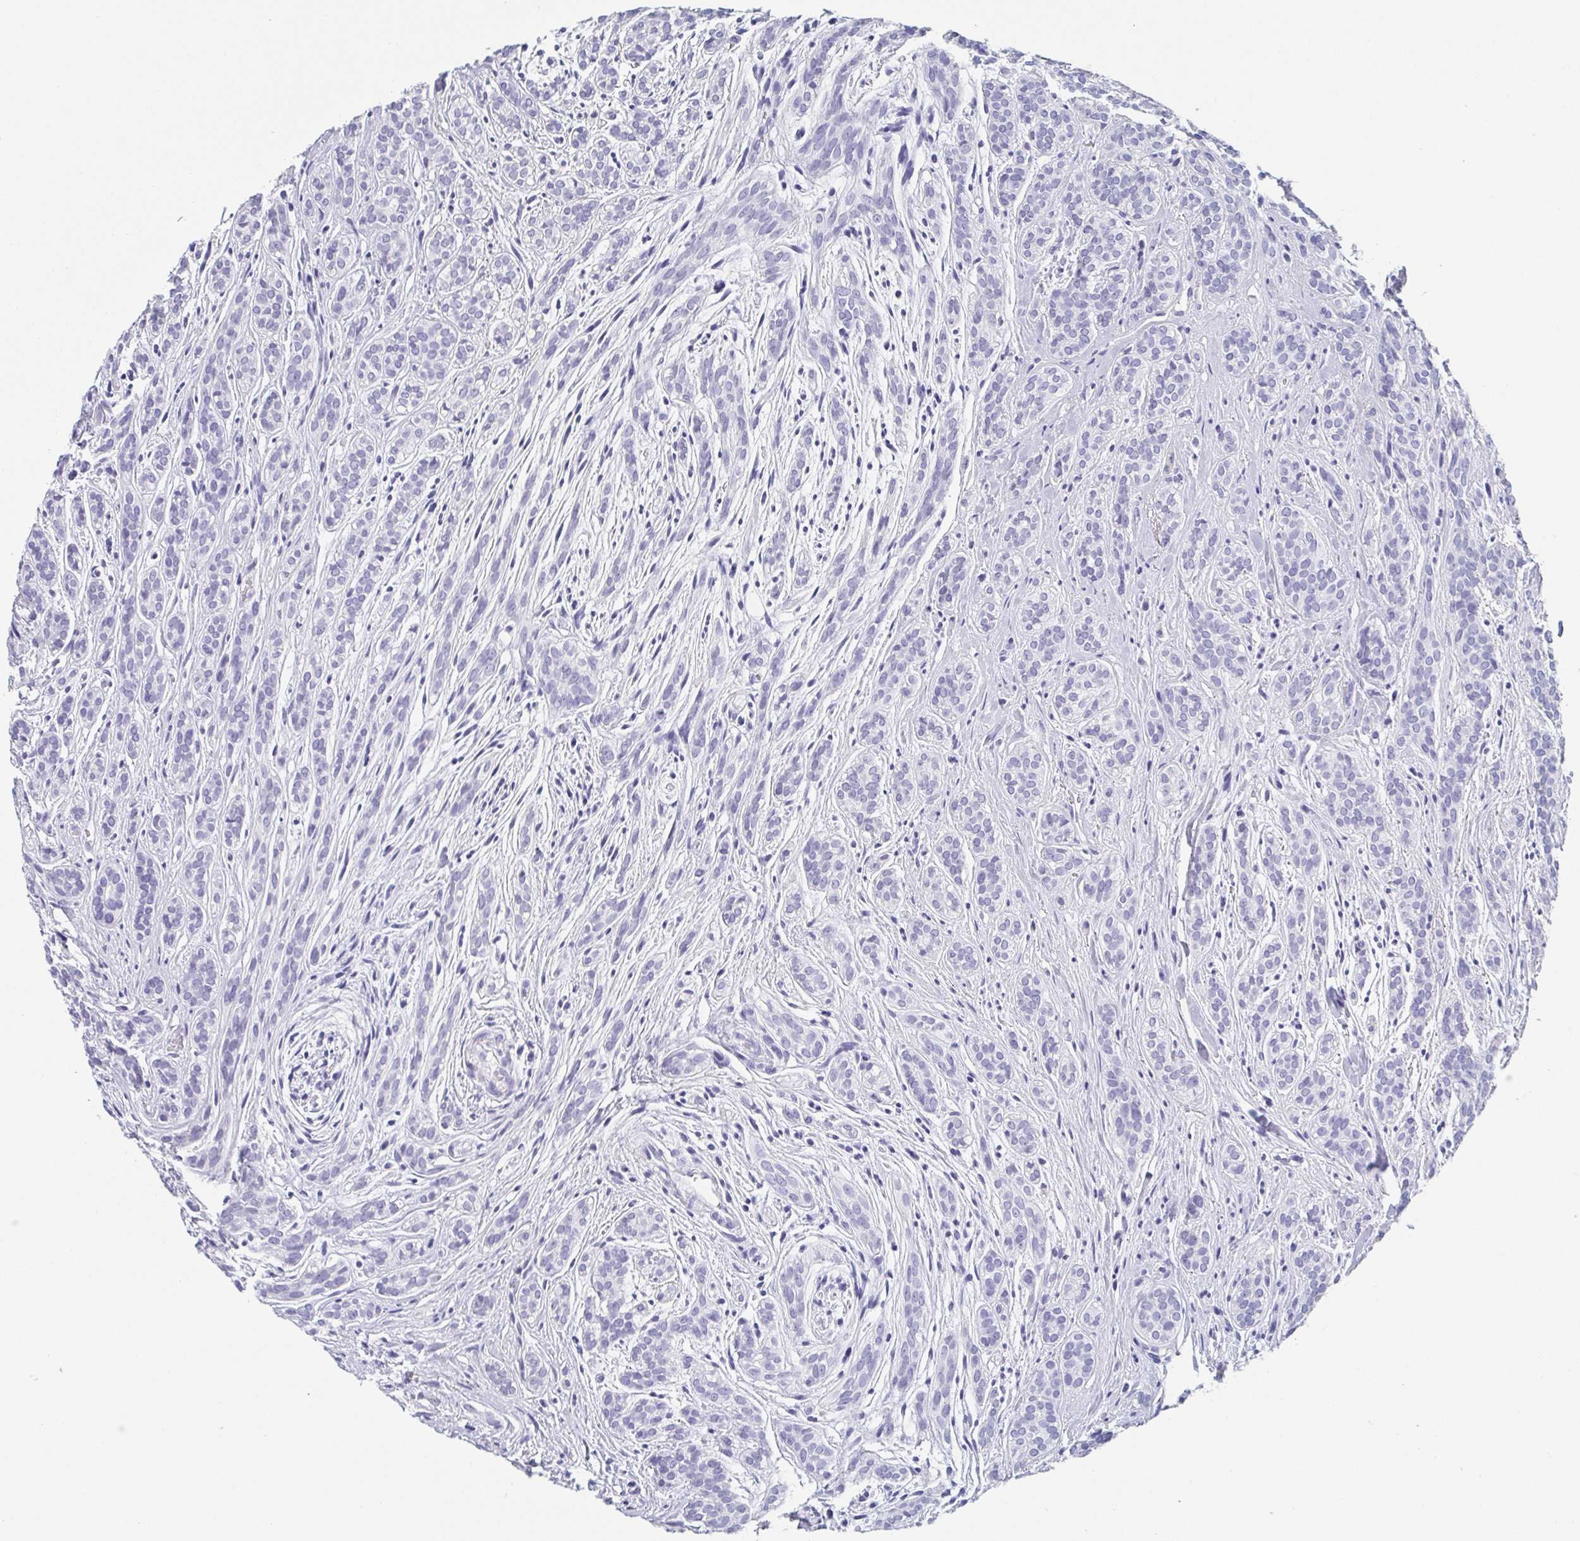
{"staining": {"intensity": "negative", "quantity": "none", "location": "none"}, "tissue": "head and neck cancer", "cell_type": "Tumor cells", "image_type": "cancer", "snomed": [{"axis": "morphology", "description": "Adenocarcinoma, NOS"}, {"axis": "topography", "description": "Head-Neck"}], "caption": "Tumor cells are negative for protein expression in human head and neck cancer (adenocarcinoma). (DAB immunohistochemistry visualized using brightfield microscopy, high magnification).", "gene": "ITLN1", "patient": {"sex": "female", "age": 57}}